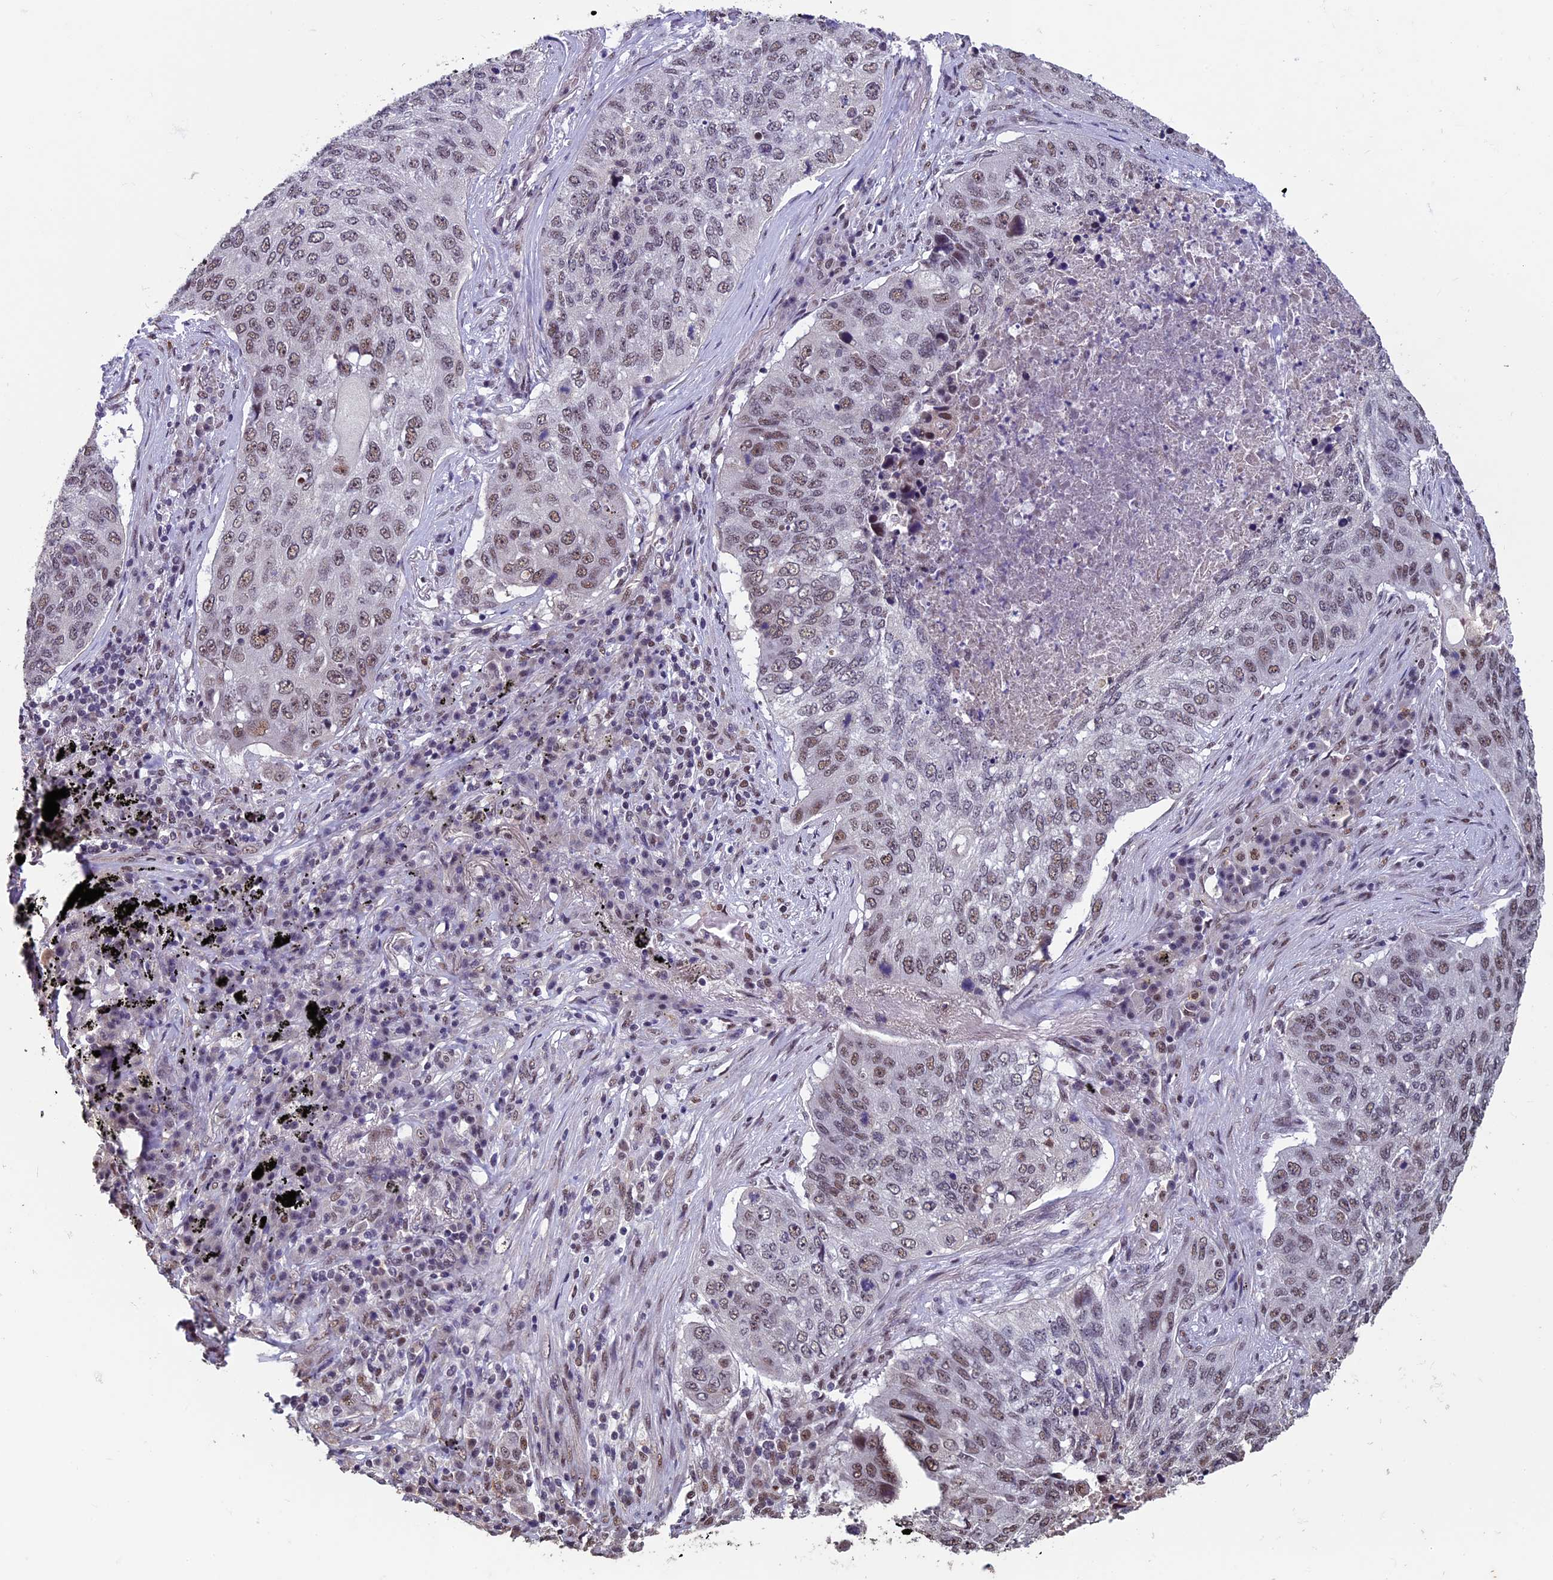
{"staining": {"intensity": "moderate", "quantity": ">75%", "location": "nuclear"}, "tissue": "lung cancer", "cell_type": "Tumor cells", "image_type": "cancer", "snomed": [{"axis": "morphology", "description": "Squamous cell carcinoma, NOS"}, {"axis": "topography", "description": "Lung"}], "caption": "Protein staining exhibits moderate nuclear expression in about >75% of tumor cells in lung squamous cell carcinoma.", "gene": "RNF40", "patient": {"sex": "female", "age": 63}}